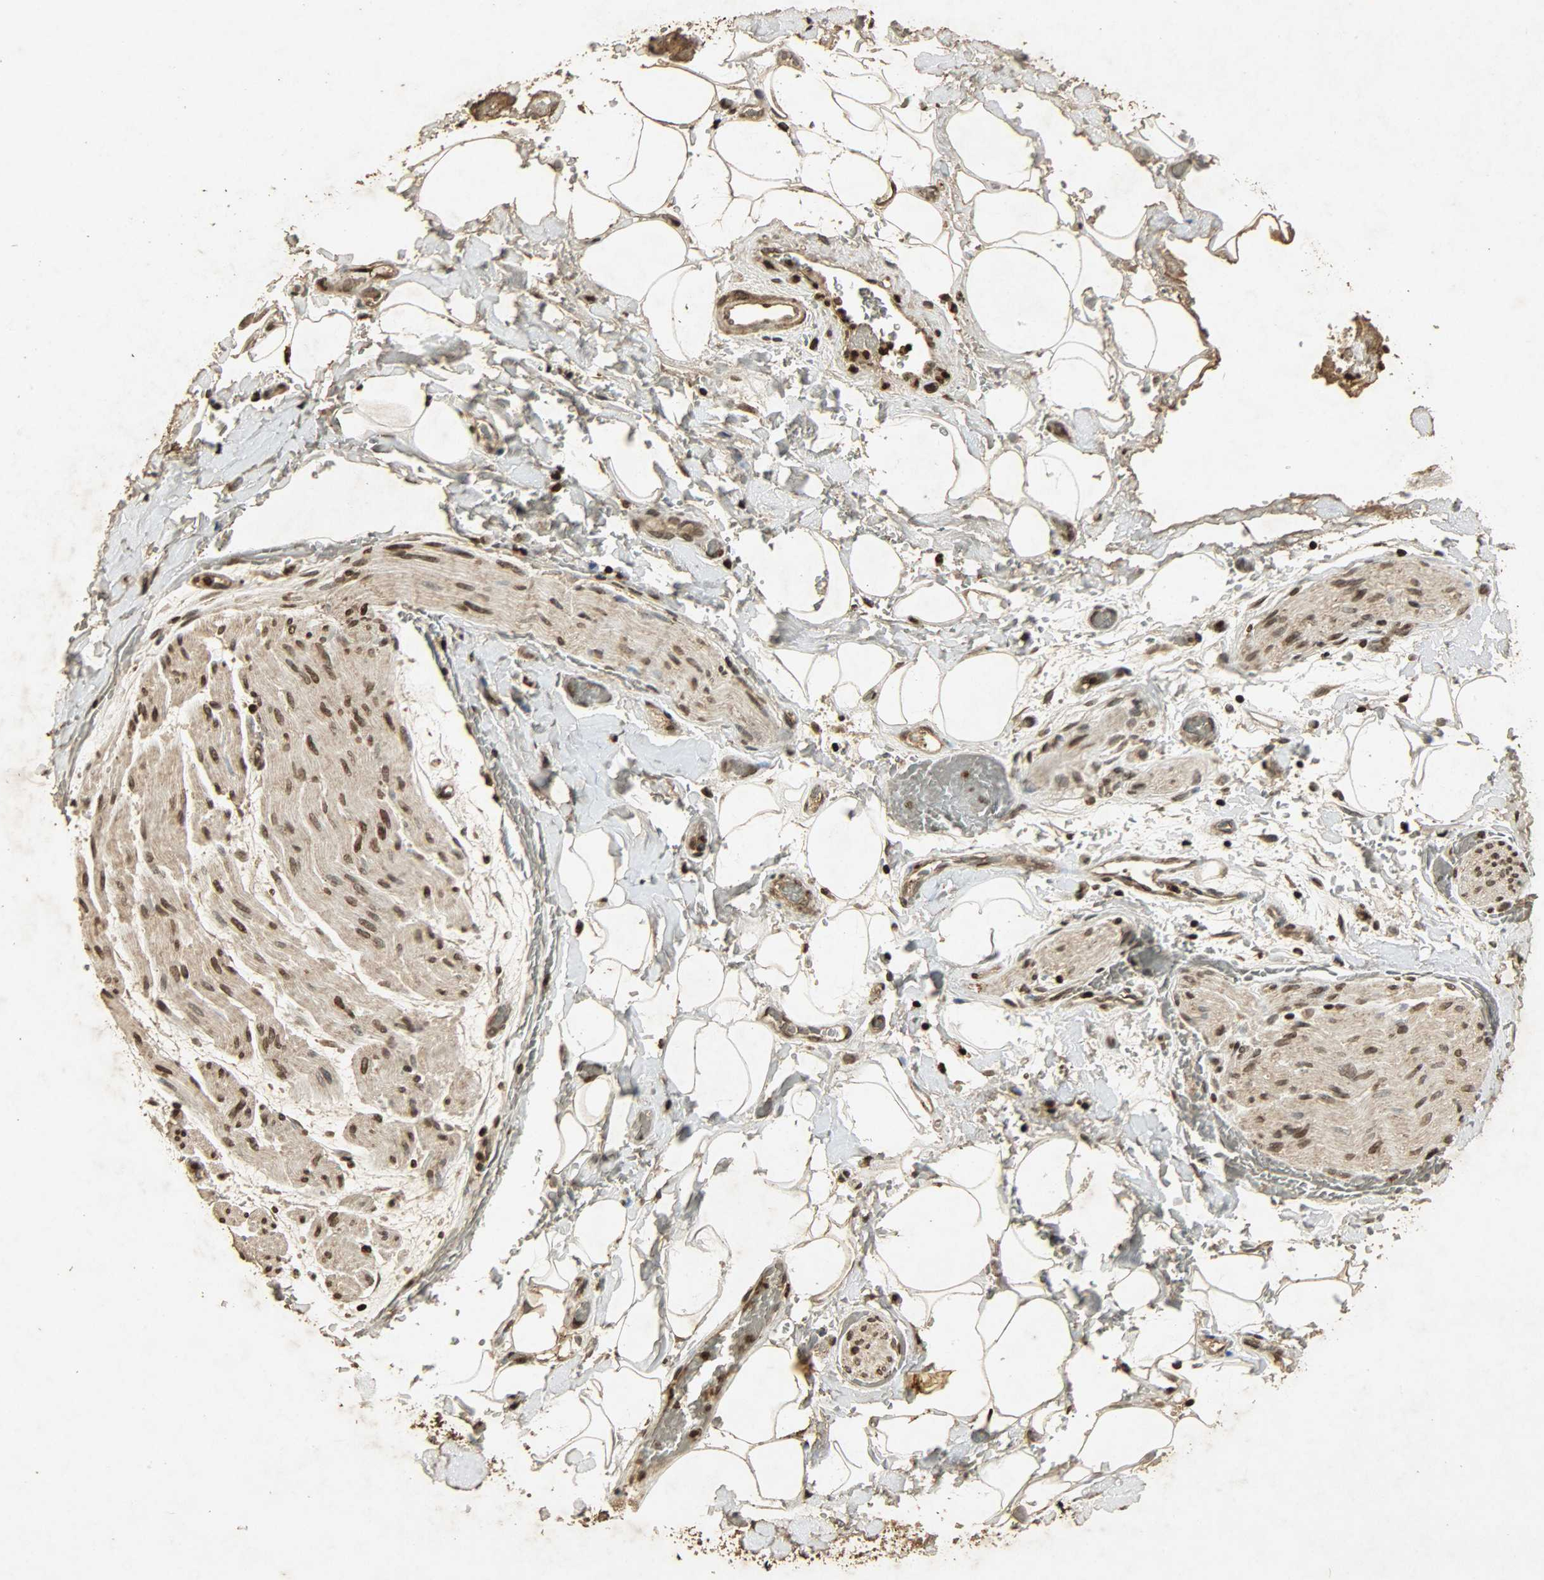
{"staining": {"intensity": "moderate", "quantity": ">75%", "location": "cytoplasmic/membranous,nuclear"}, "tissue": "adipose tissue", "cell_type": "Adipocytes", "image_type": "normal", "snomed": [{"axis": "morphology", "description": "Normal tissue, NOS"}, {"axis": "morphology", "description": "Cholangiocarcinoma"}, {"axis": "topography", "description": "Liver"}, {"axis": "topography", "description": "Peripheral nerve tissue"}], "caption": "Immunohistochemistry of normal human adipose tissue reveals medium levels of moderate cytoplasmic/membranous,nuclear positivity in about >75% of adipocytes. The staining was performed using DAB to visualize the protein expression in brown, while the nuclei were stained in blue with hematoxylin (Magnification: 20x).", "gene": "PPP3R1", "patient": {"sex": "male", "age": 50}}